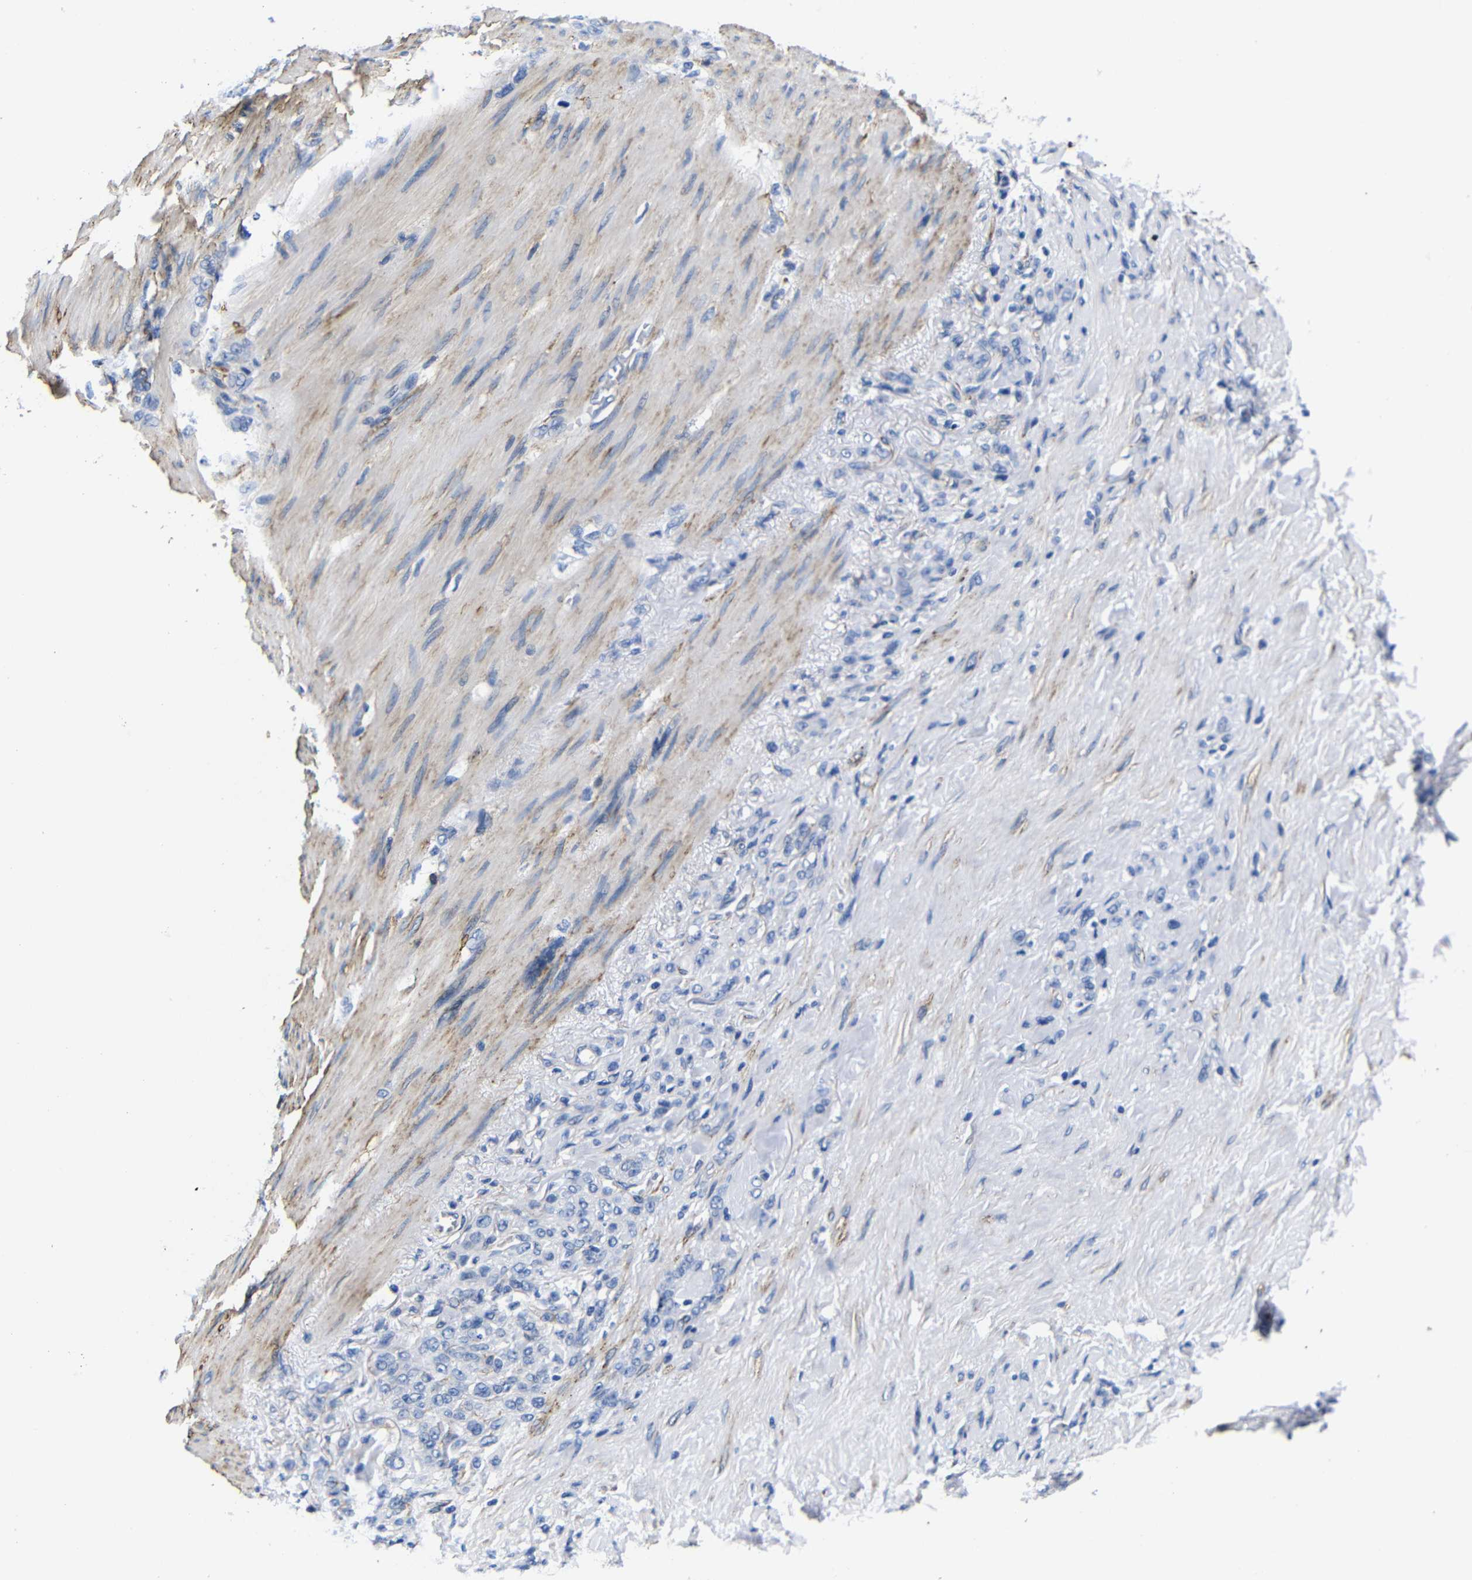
{"staining": {"intensity": "negative", "quantity": "none", "location": "none"}, "tissue": "stomach cancer", "cell_type": "Tumor cells", "image_type": "cancer", "snomed": [{"axis": "morphology", "description": "Adenocarcinoma, NOS"}, {"axis": "topography", "description": "Stomach"}], "caption": "Immunohistochemistry of adenocarcinoma (stomach) displays no expression in tumor cells. The staining is performed using DAB (3,3'-diaminobenzidine) brown chromogen with nuclei counter-stained in using hematoxylin.", "gene": "LRIG1", "patient": {"sex": "male", "age": 82}}